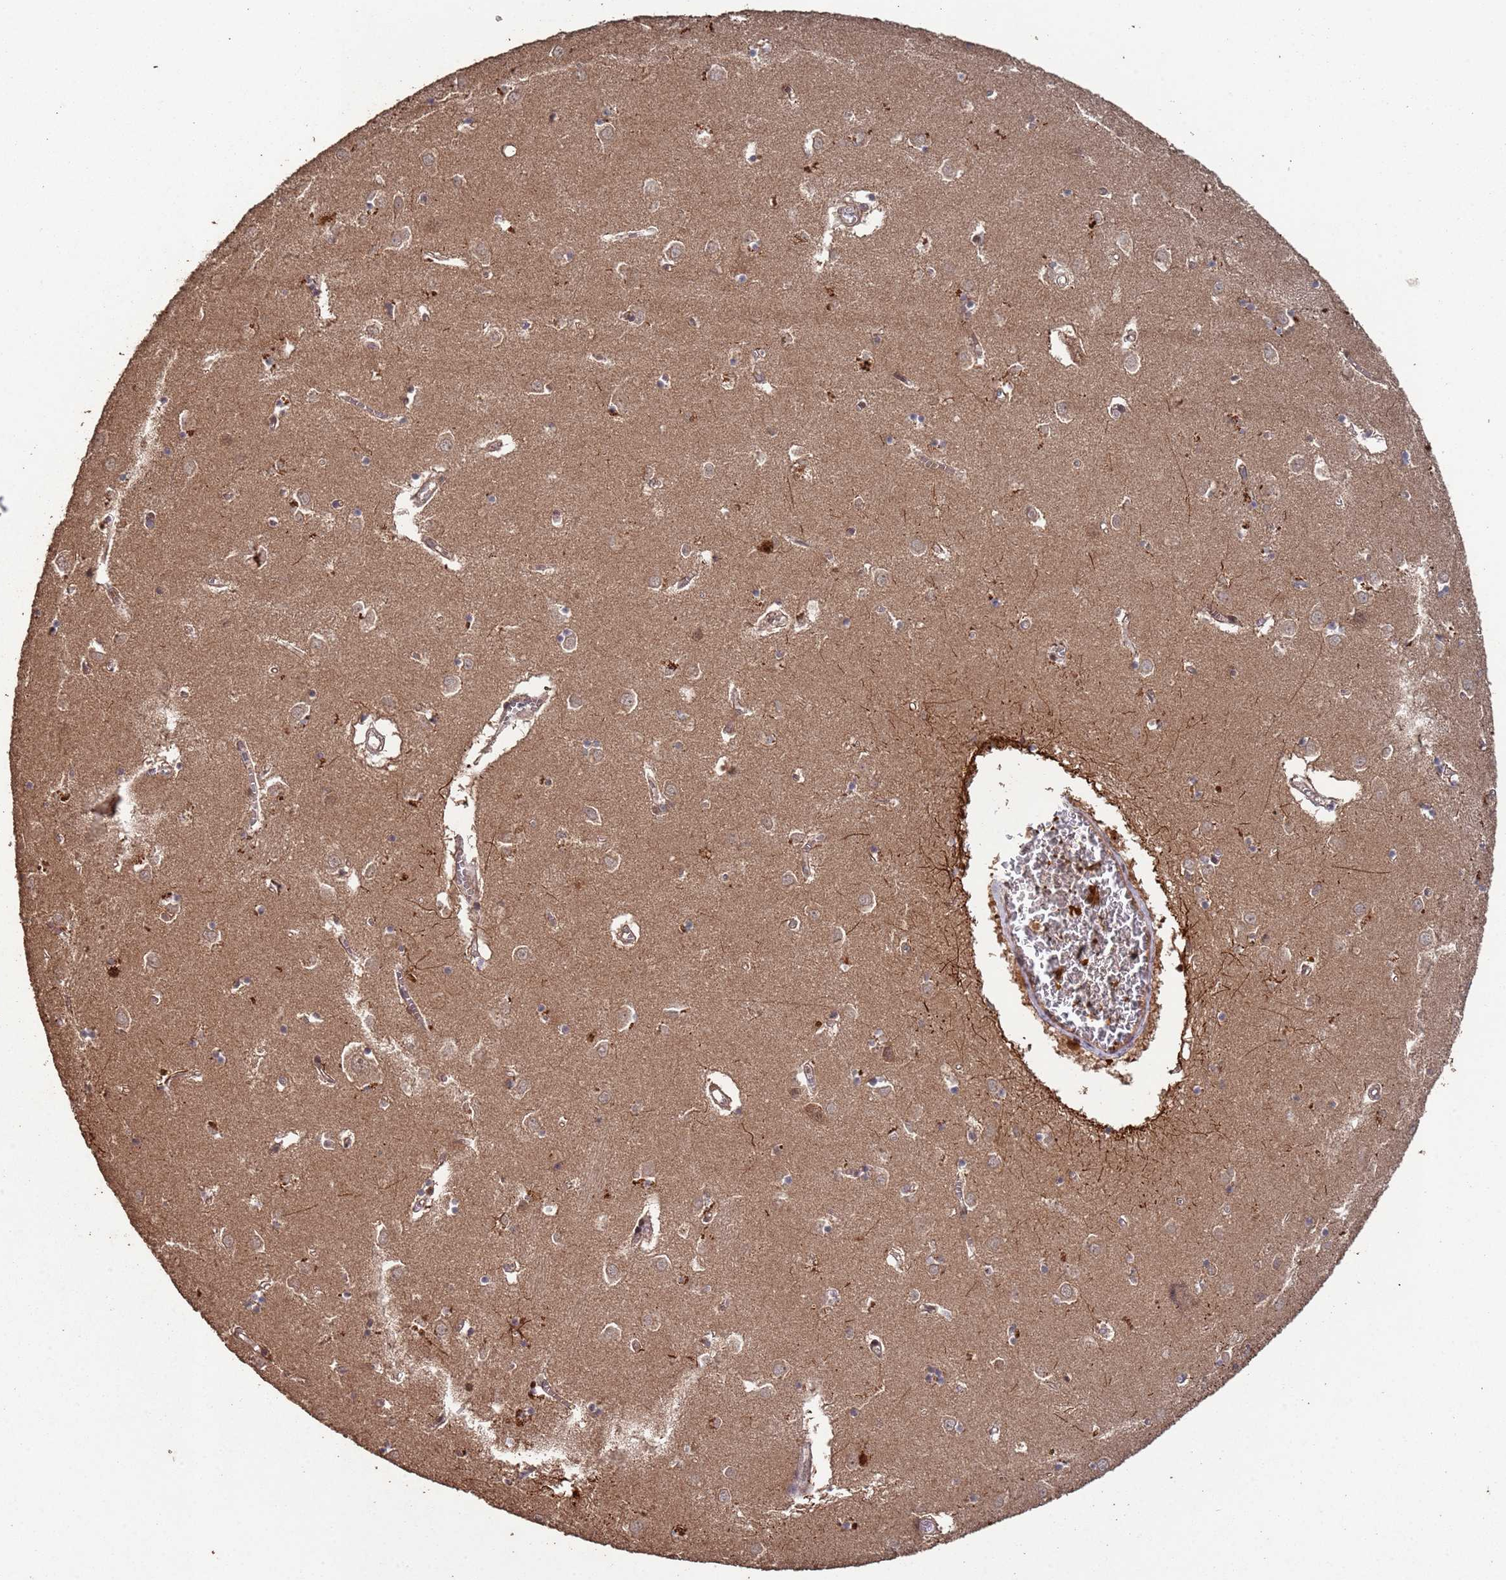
{"staining": {"intensity": "weak", "quantity": "<25%", "location": "cytoplasmic/membranous"}, "tissue": "caudate", "cell_type": "Glial cells", "image_type": "normal", "snomed": [{"axis": "morphology", "description": "Normal tissue, NOS"}, {"axis": "topography", "description": "Lateral ventricle wall"}], "caption": "Immunohistochemistry image of unremarkable caudate: caudate stained with DAB shows no significant protein positivity in glial cells.", "gene": "FRAT1", "patient": {"sex": "male", "age": 70}}